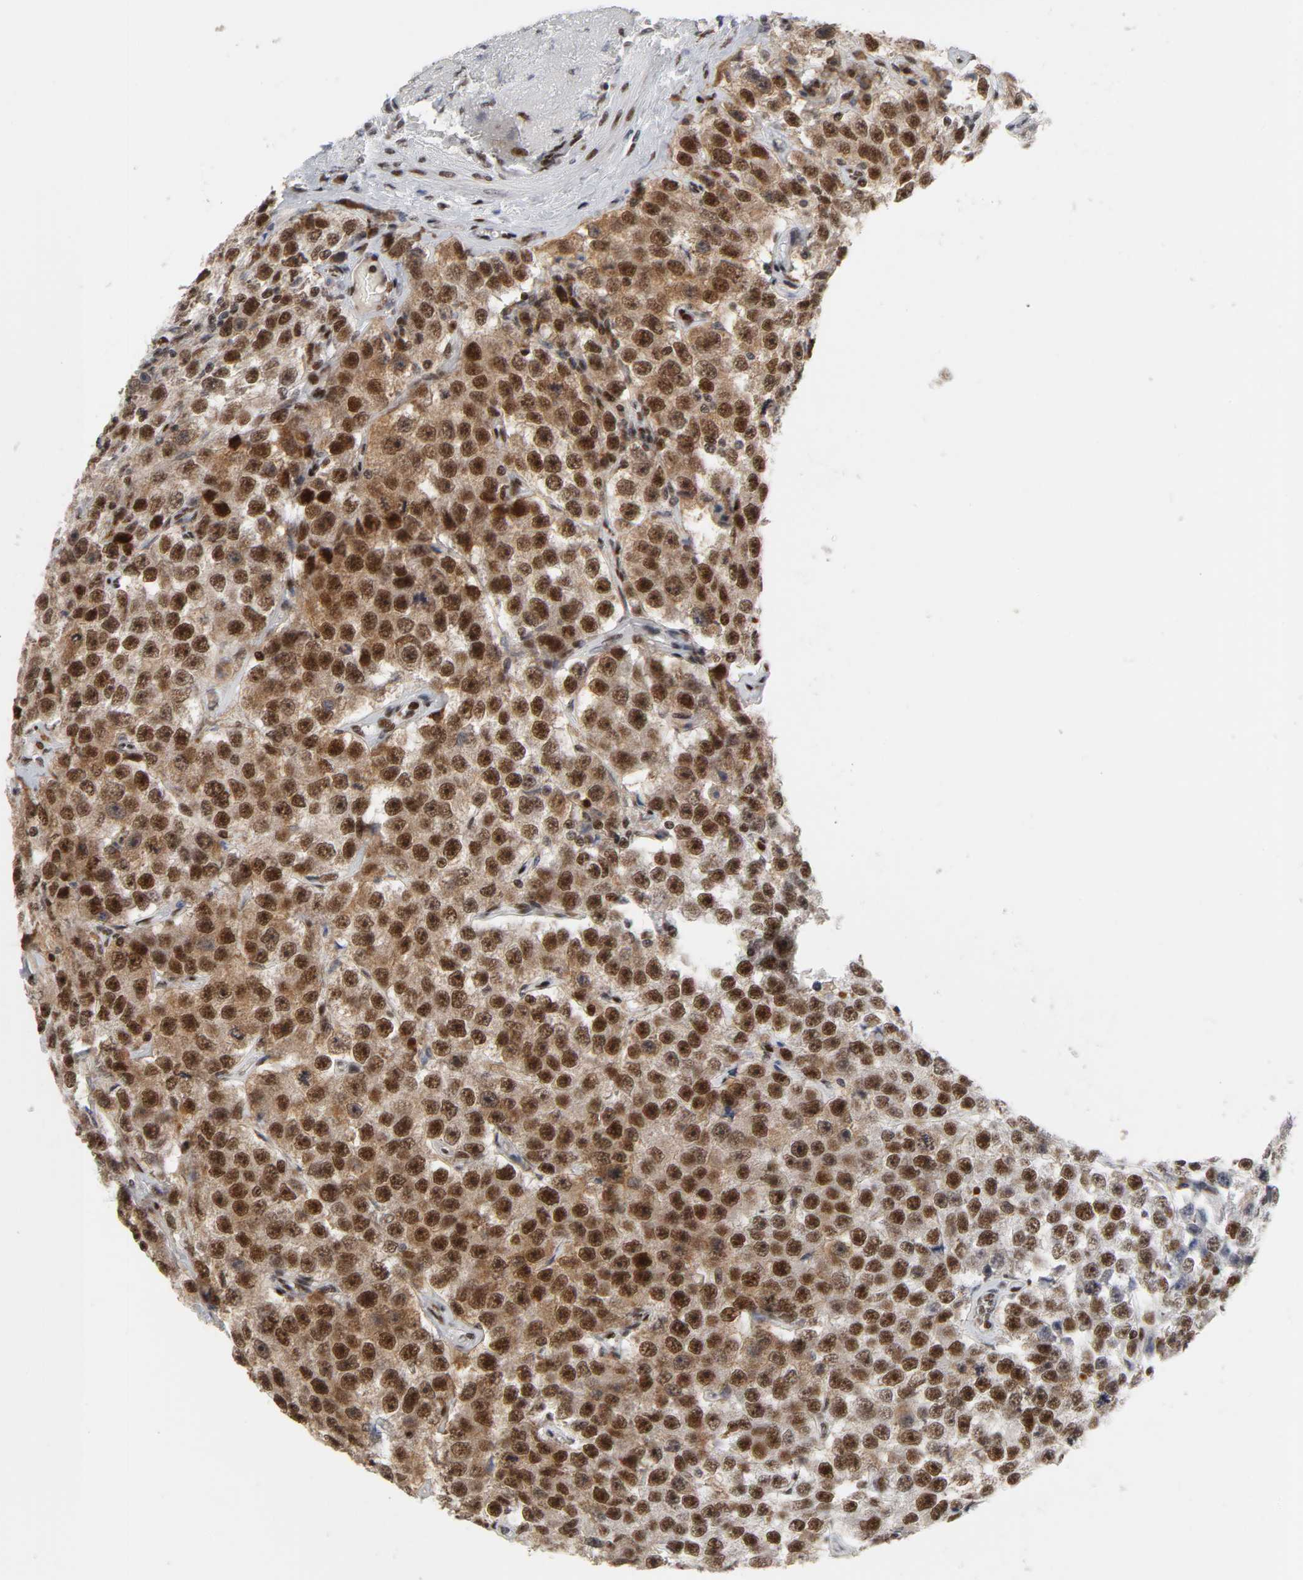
{"staining": {"intensity": "strong", "quantity": ">75%", "location": "cytoplasmic/membranous,nuclear"}, "tissue": "testis cancer", "cell_type": "Tumor cells", "image_type": "cancer", "snomed": [{"axis": "morphology", "description": "Seminoma, NOS"}, {"axis": "topography", "description": "Testis"}], "caption": "Approximately >75% of tumor cells in human seminoma (testis) show strong cytoplasmic/membranous and nuclear protein expression as visualized by brown immunohistochemical staining.", "gene": "CREBBP", "patient": {"sex": "male", "age": 52}}